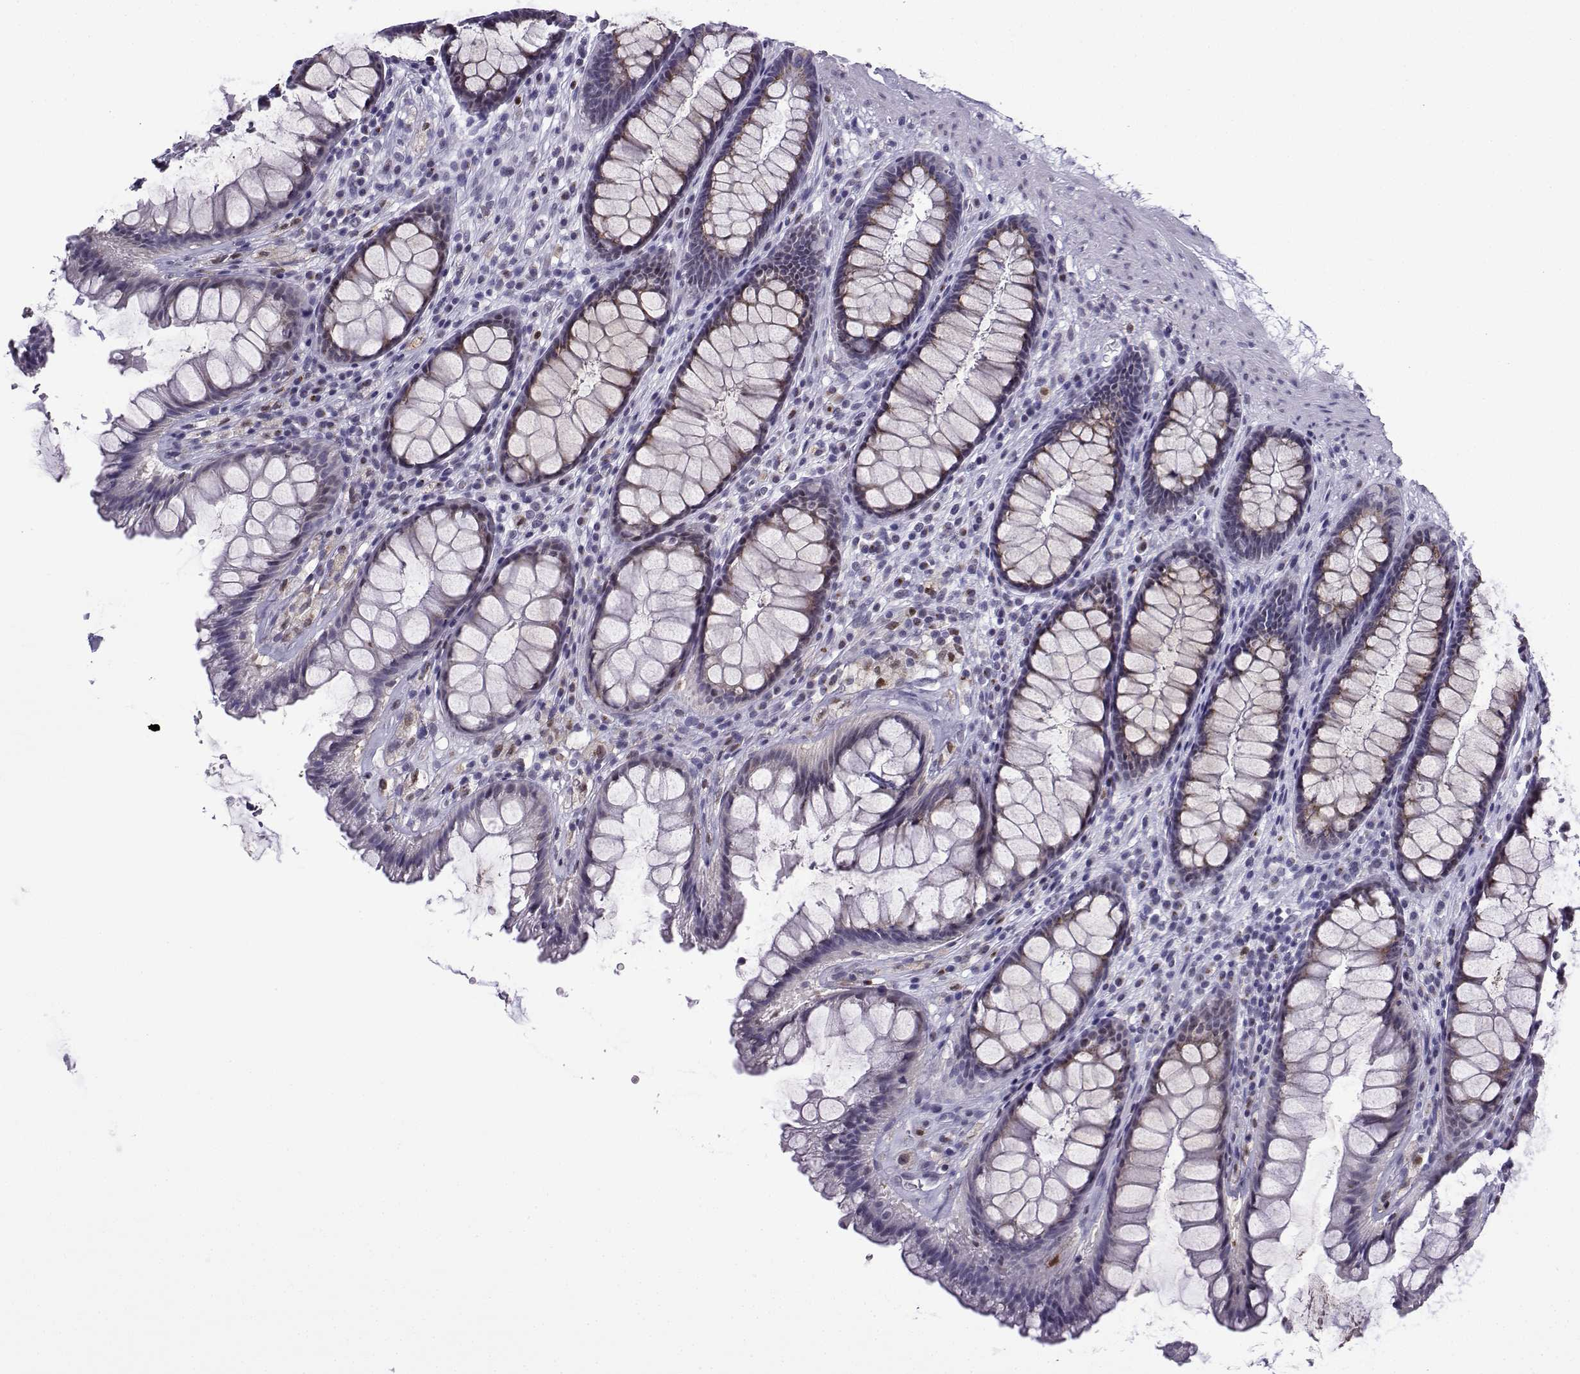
{"staining": {"intensity": "negative", "quantity": "none", "location": "none"}, "tissue": "rectum", "cell_type": "Glandular cells", "image_type": "normal", "snomed": [{"axis": "morphology", "description": "Normal tissue, NOS"}, {"axis": "topography", "description": "Rectum"}], "caption": "This micrograph is of normal rectum stained with immunohistochemistry to label a protein in brown with the nuclei are counter-stained blue. There is no positivity in glandular cells. (DAB immunohistochemistry (IHC), high magnification).", "gene": "HTR7", "patient": {"sex": "male", "age": 72}}